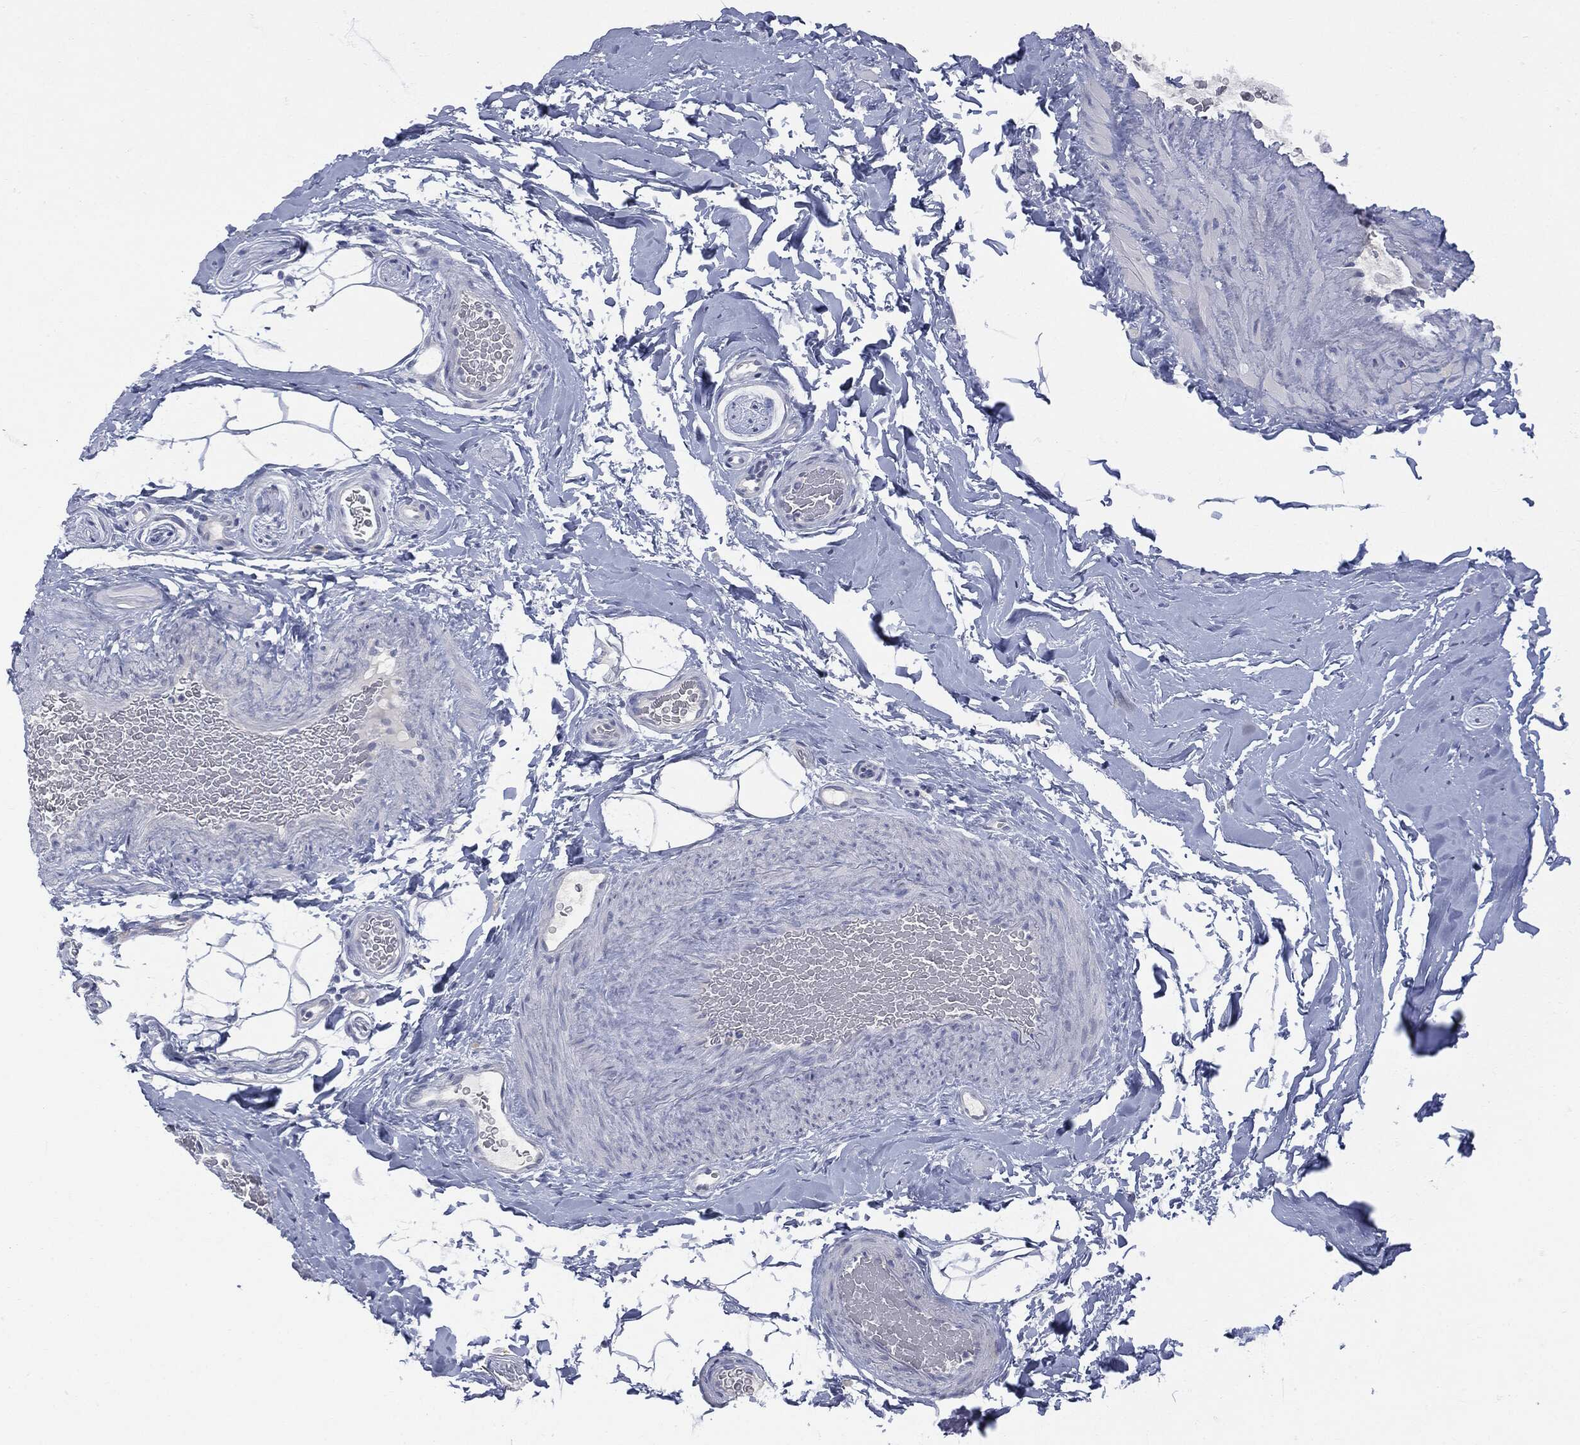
{"staining": {"intensity": "negative", "quantity": "none", "location": "none"}, "tissue": "adipose tissue", "cell_type": "Adipocytes", "image_type": "normal", "snomed": [{"axis": "morphology", "description": "Normal tissue, NOS"}, {"axis": "topography", "description": "Soft tissue"}, {"axis": "topography", "description": "Vascular tissue"}], "caption": "The immunohistochemistry histopathology image has no significant expression in adipocytes of adipose tissue.", "gene": "UBE2C", "patient": {"sex": "male", "age": 41}}